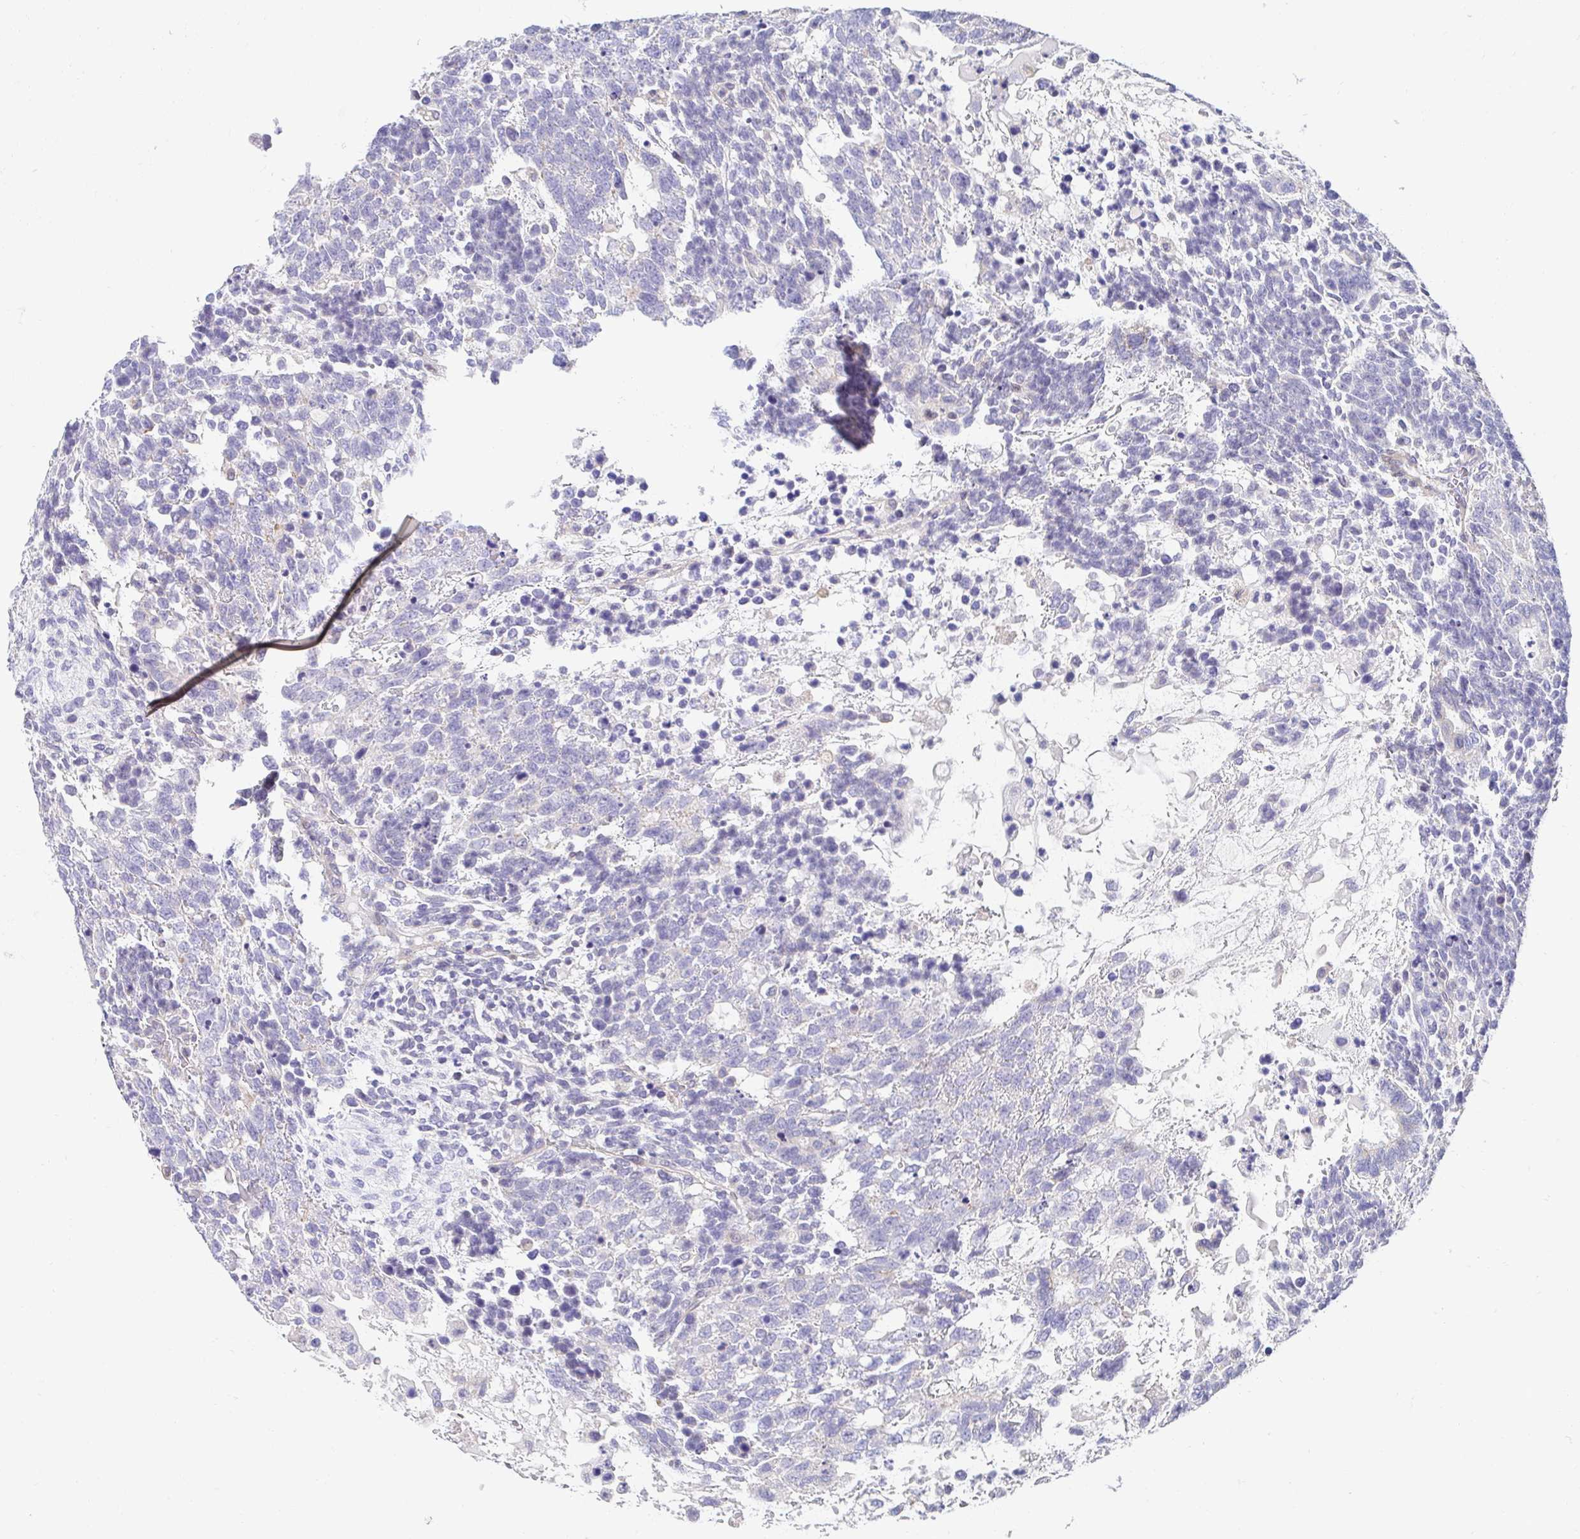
{"staining": {"intensity": "negative", "quantity": "none", "location": "none"}, "tissue": "testis cancer", "cell_type": "Tumor cells", "image_type": "cancer", "snomed": [{"axis": "morphology", "description": "Carcinoma, Embryonal, NOS"}, {"axis": "topography", "description": "Testis"}], "caption": "Immunohistochemistry of human testis cancer (embryonal carcinoma) shows no positivity in tumor cells.", "gene": "AKAP14", "patient": {"sex": "male", "age": 23}}